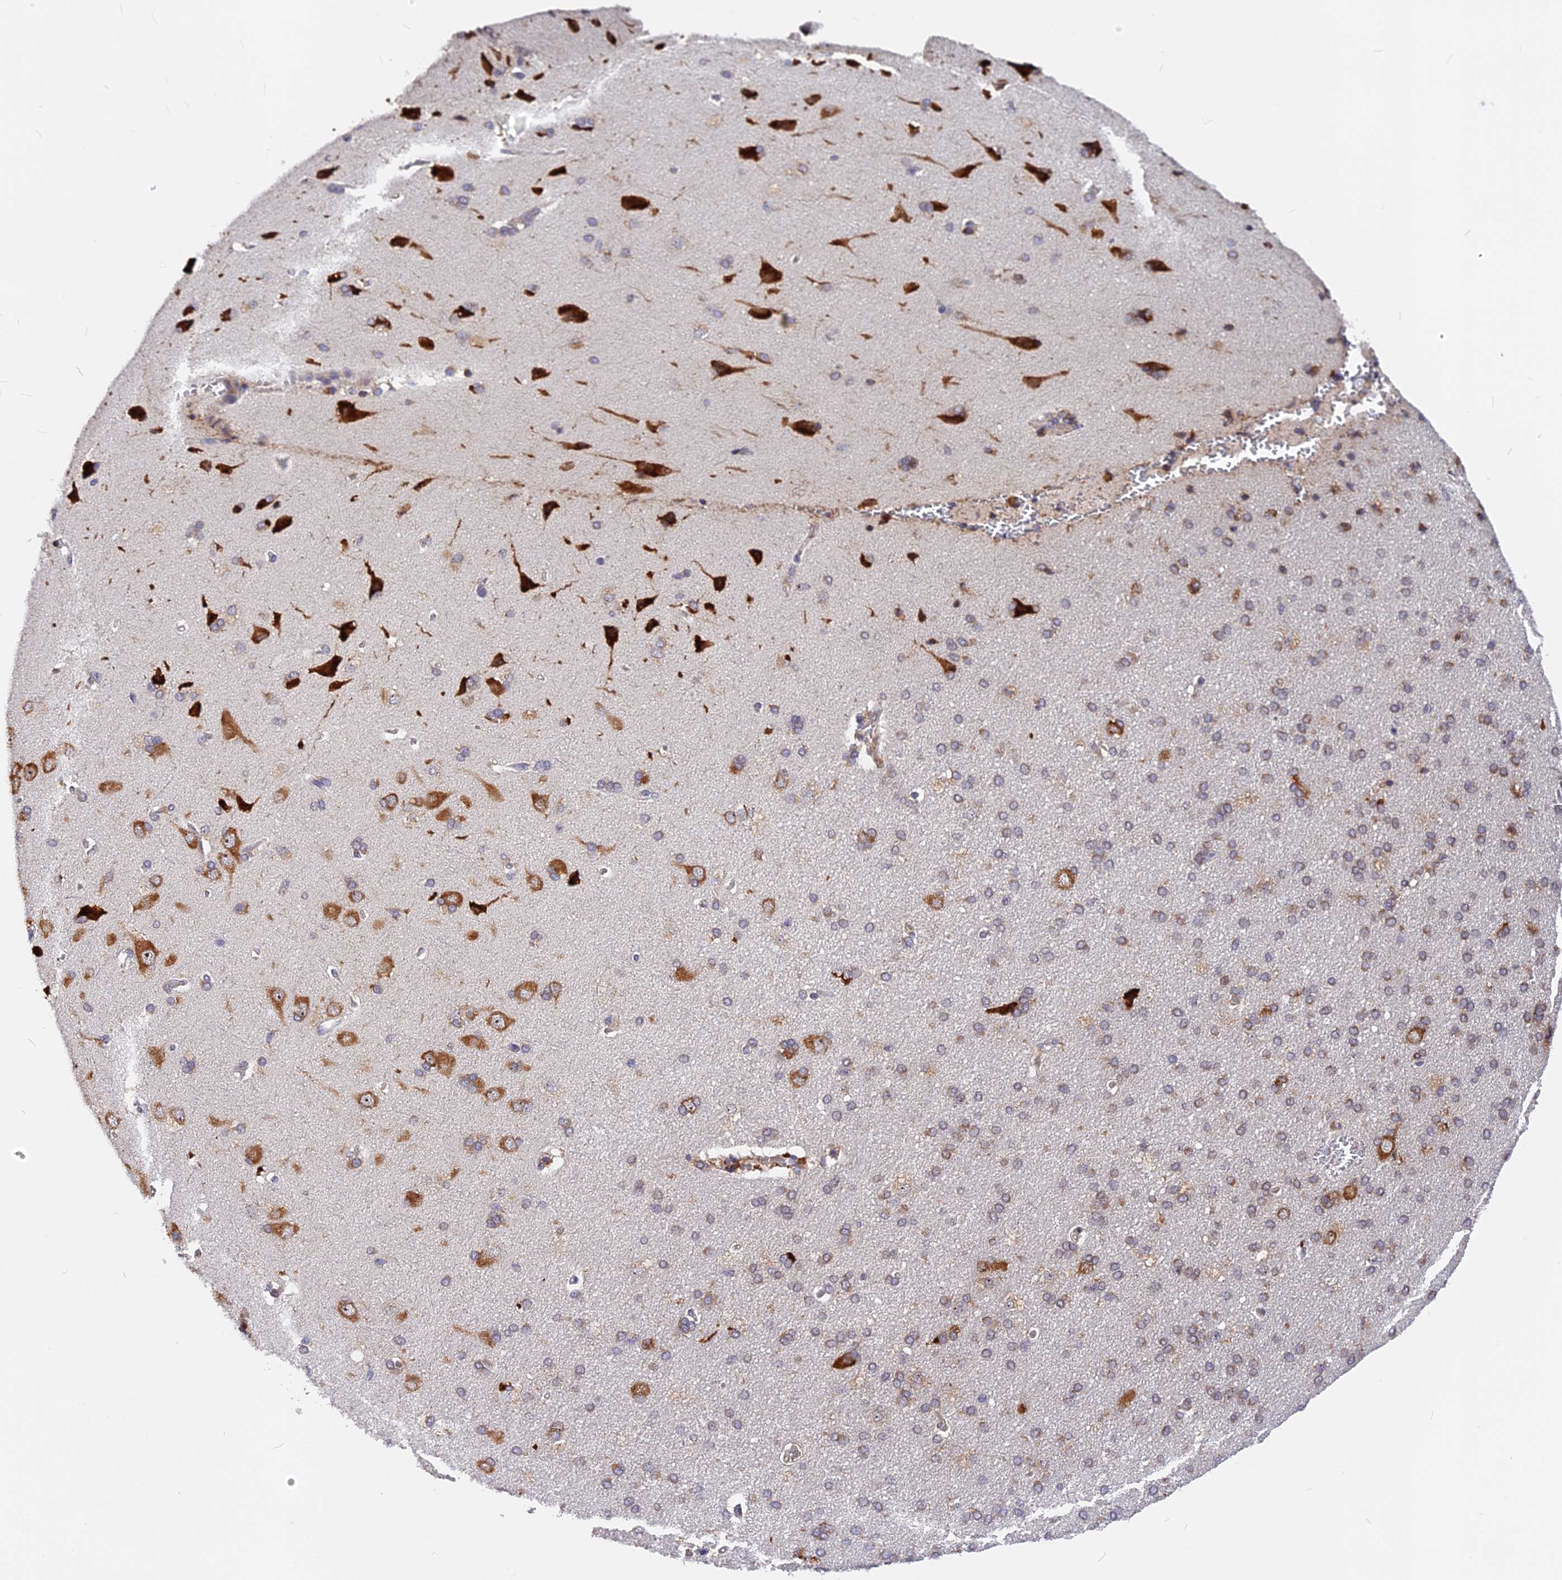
{"staining": {"intensity": "negative", "quantity": "none", "location": "none"}, "tissue": "cerebral cortex", "cell_type": "Endothelial cells", "image_type": "normal", "snomed": [{"axis": "morphology", "description": "Normal tissue, NOS"}, {"axis": "topography", "description": "Cerebral cortex"}], "caption": "The immunohistochemistry micrograph has no significant positivity in endothelial cells of cerebral cortex.", "gene": "GNPTAB", "patient": {"sex": "male", "age": 62}}